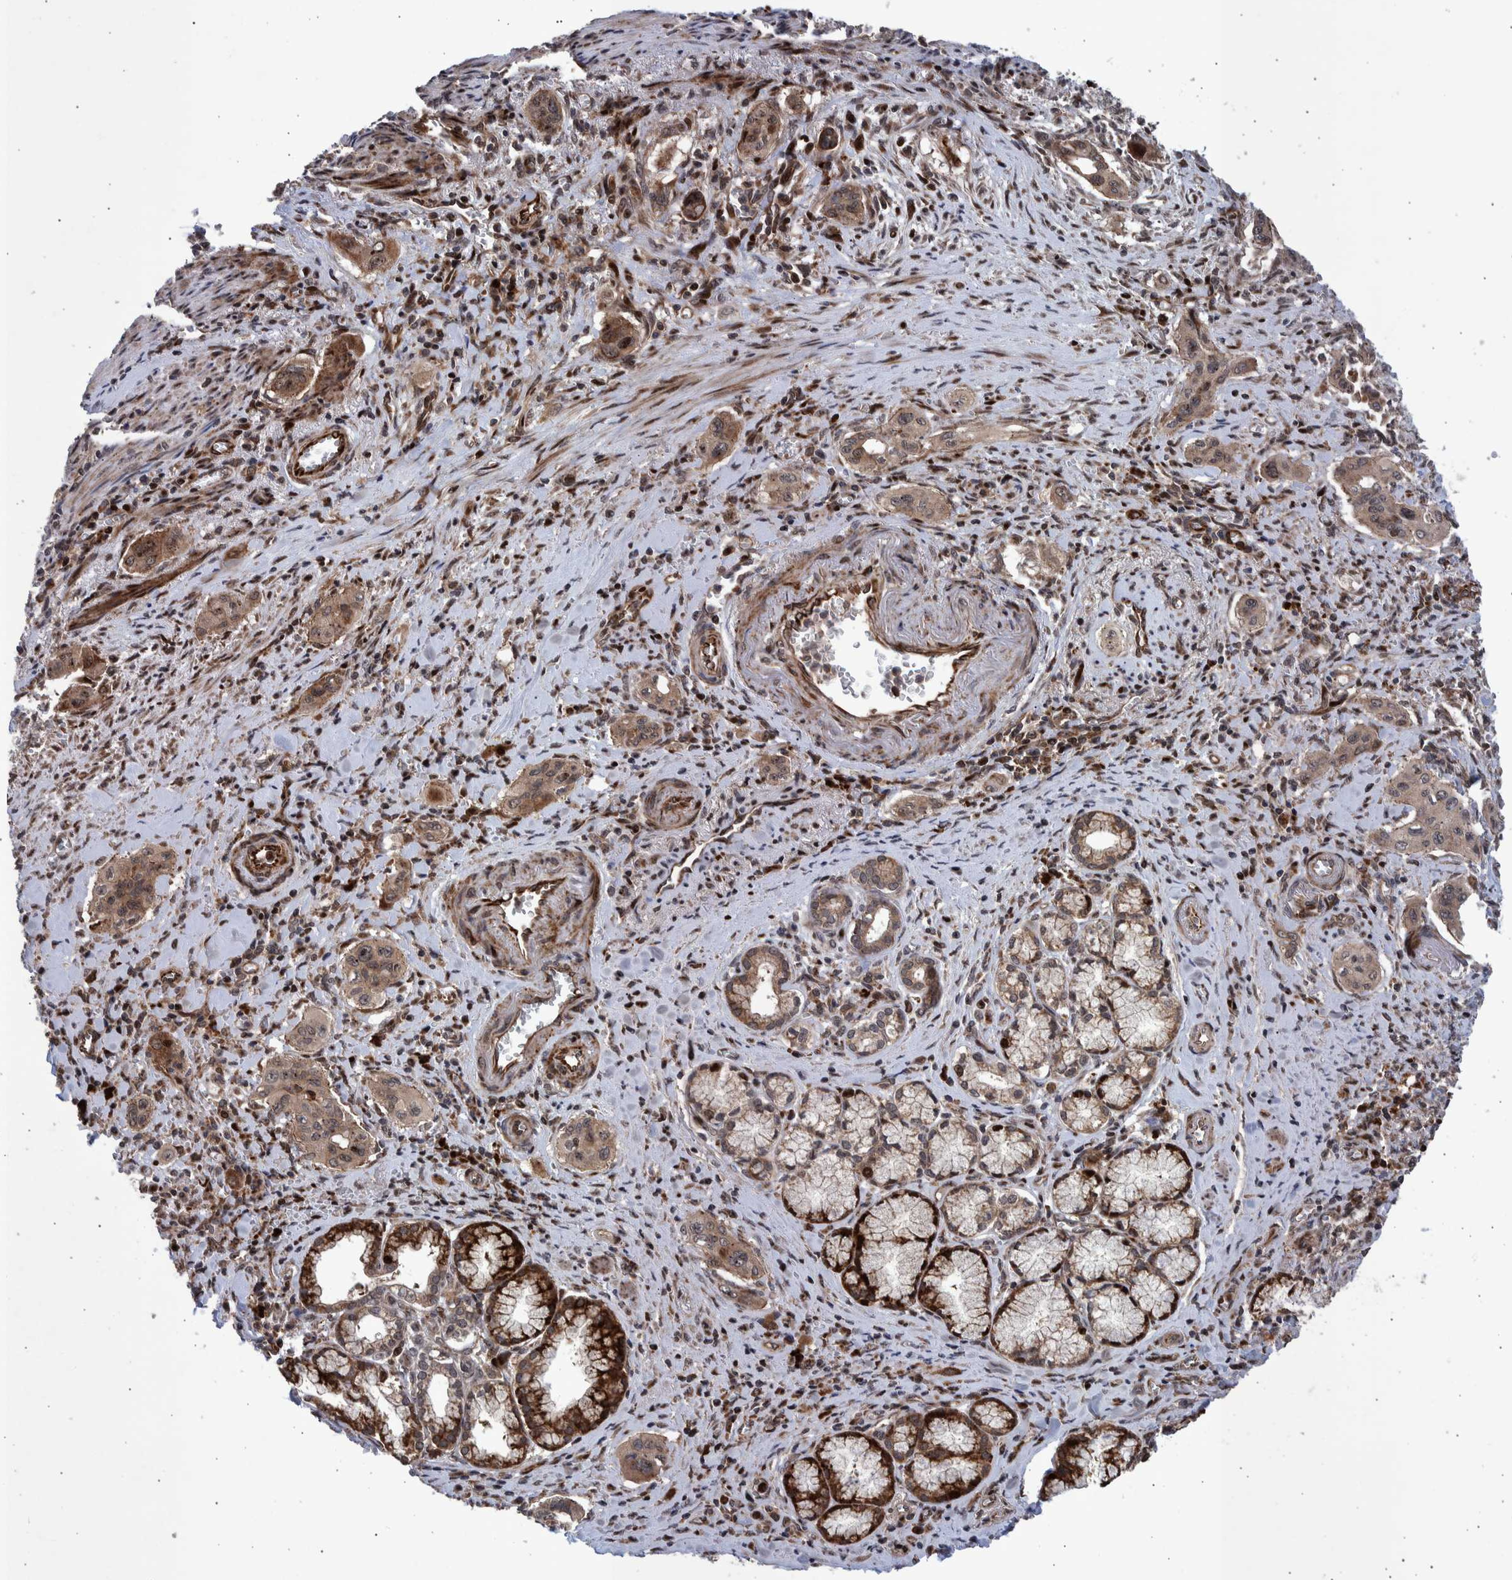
{"staining": {"intensity": "moderate", "quantity": ">75%", "location": "cytoplasmic/membranous"}, "tissue": "pancreatic cancer", "cell_type": "Tumor cells", "image_type": "cancer", "snomed": [{"axis": "morphology", "description": "Adenocarcinoma, NOS"}, {"axis": "topography", "description": "Pancreas"}], "caption": "Immunohistochemistry (IHC) of pancreatic cancer (adenocarcinoma) shows medium levels of moderate cytoplasmic/membranous staining in approximately >75% of tumor cells.", "gene": "SHISA6", "patient": {"sex": "male", "age": 77}}